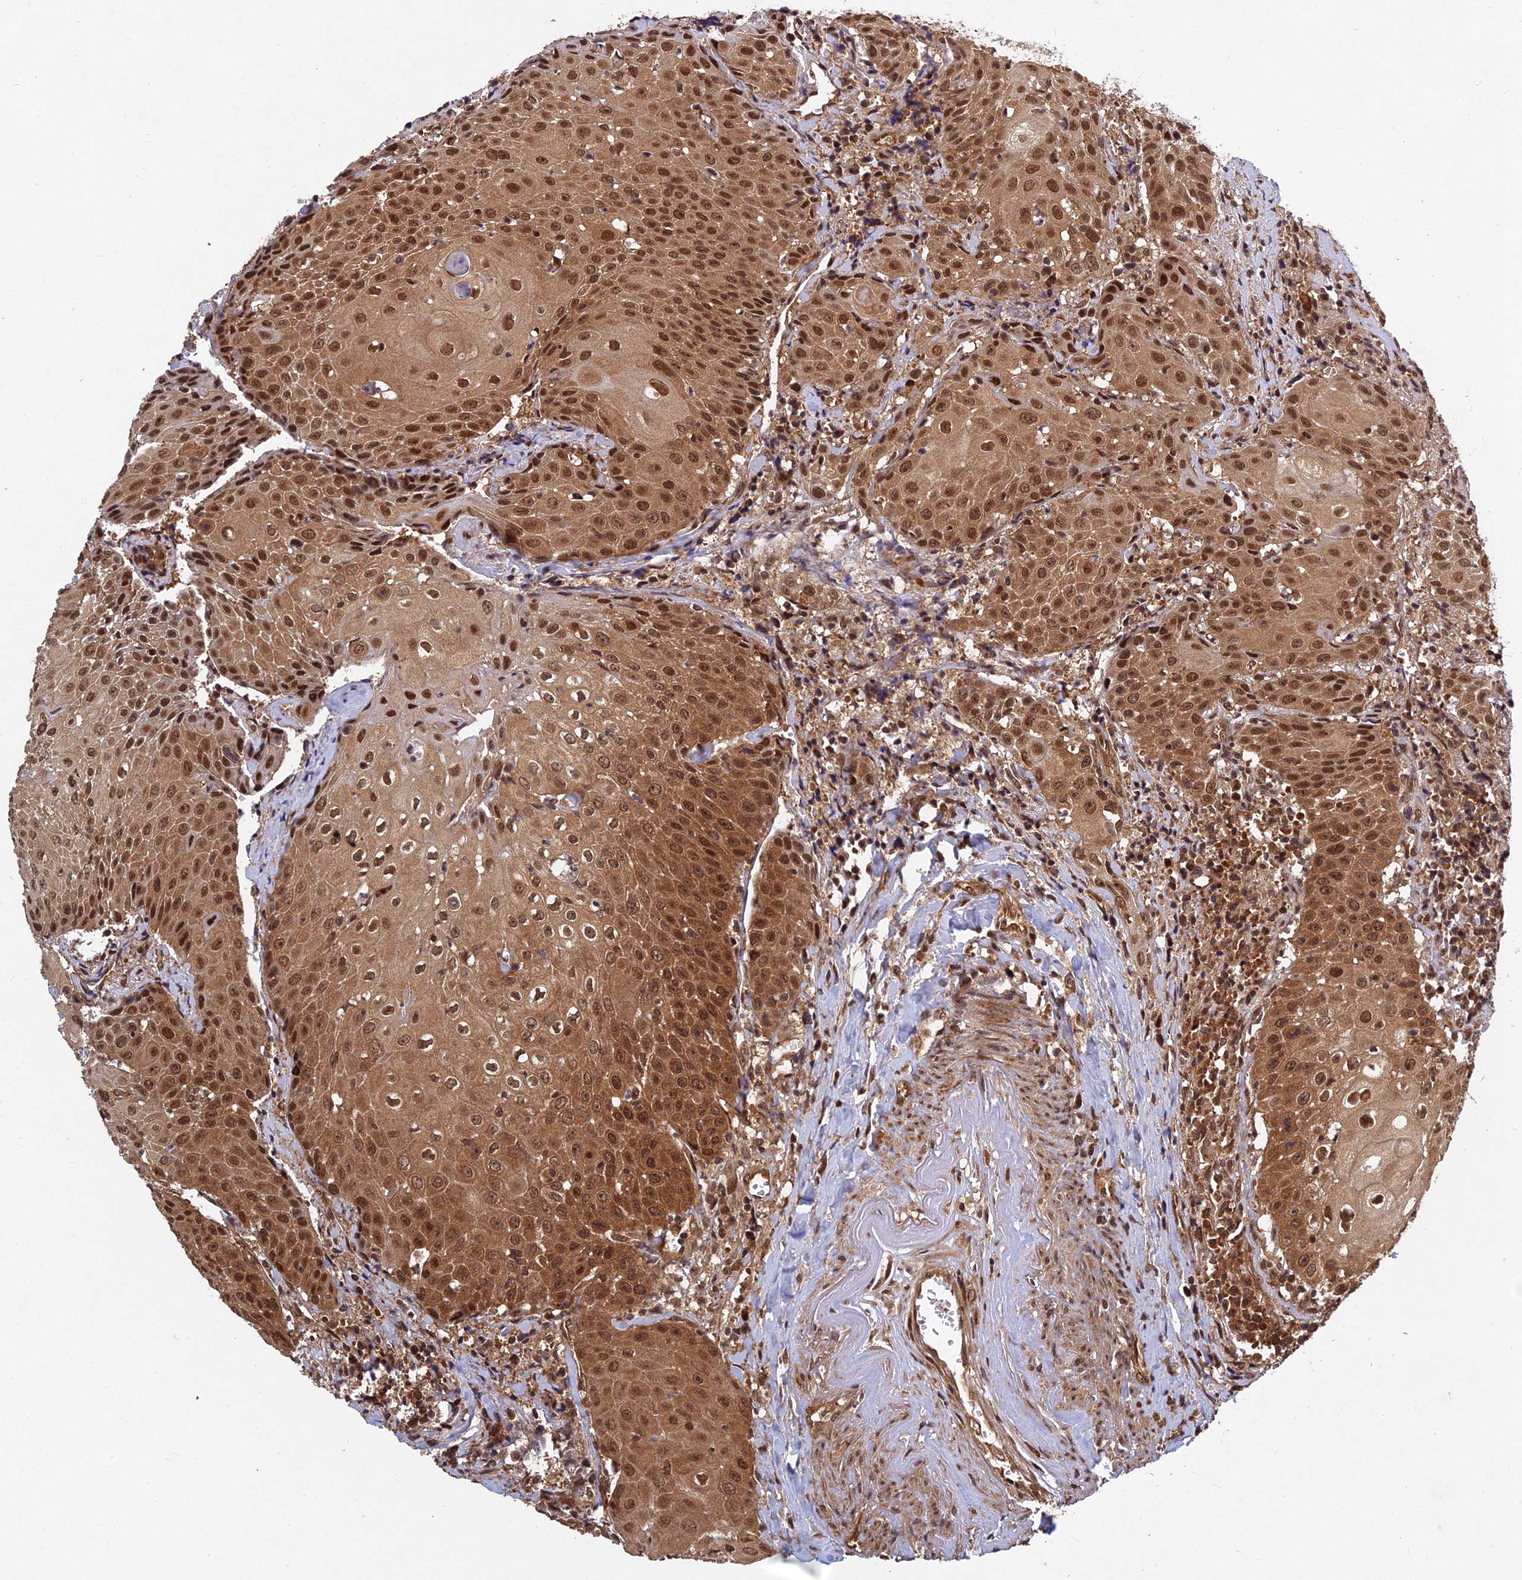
{"staining": {"intensity": "moderate", "quantity": ">75%", "location": "cytoplasmic/membranous,nuclear"}, "tissue": "head and neck cancer", "cell_type": "Tumor cells", "image_type": "cancer", "snomed": [{"axis": "morphology", "description": "Squamous cell carcinoma, NOS"}, {"axis": "topography", "description": "Oral tissue"}, {"axis": "topography", "description": "Head-Neck"}], "caption": "A histopathology image of head and neck cancer stained for a protein exhibits moderate cytoplasmic/membranous and nuclear brown staining in tumor cells. (Brightfield microscopy of DAB IHC at high magnification).", "gene": "FAM53C", "patient": {"sex": "female", "age": 82}}